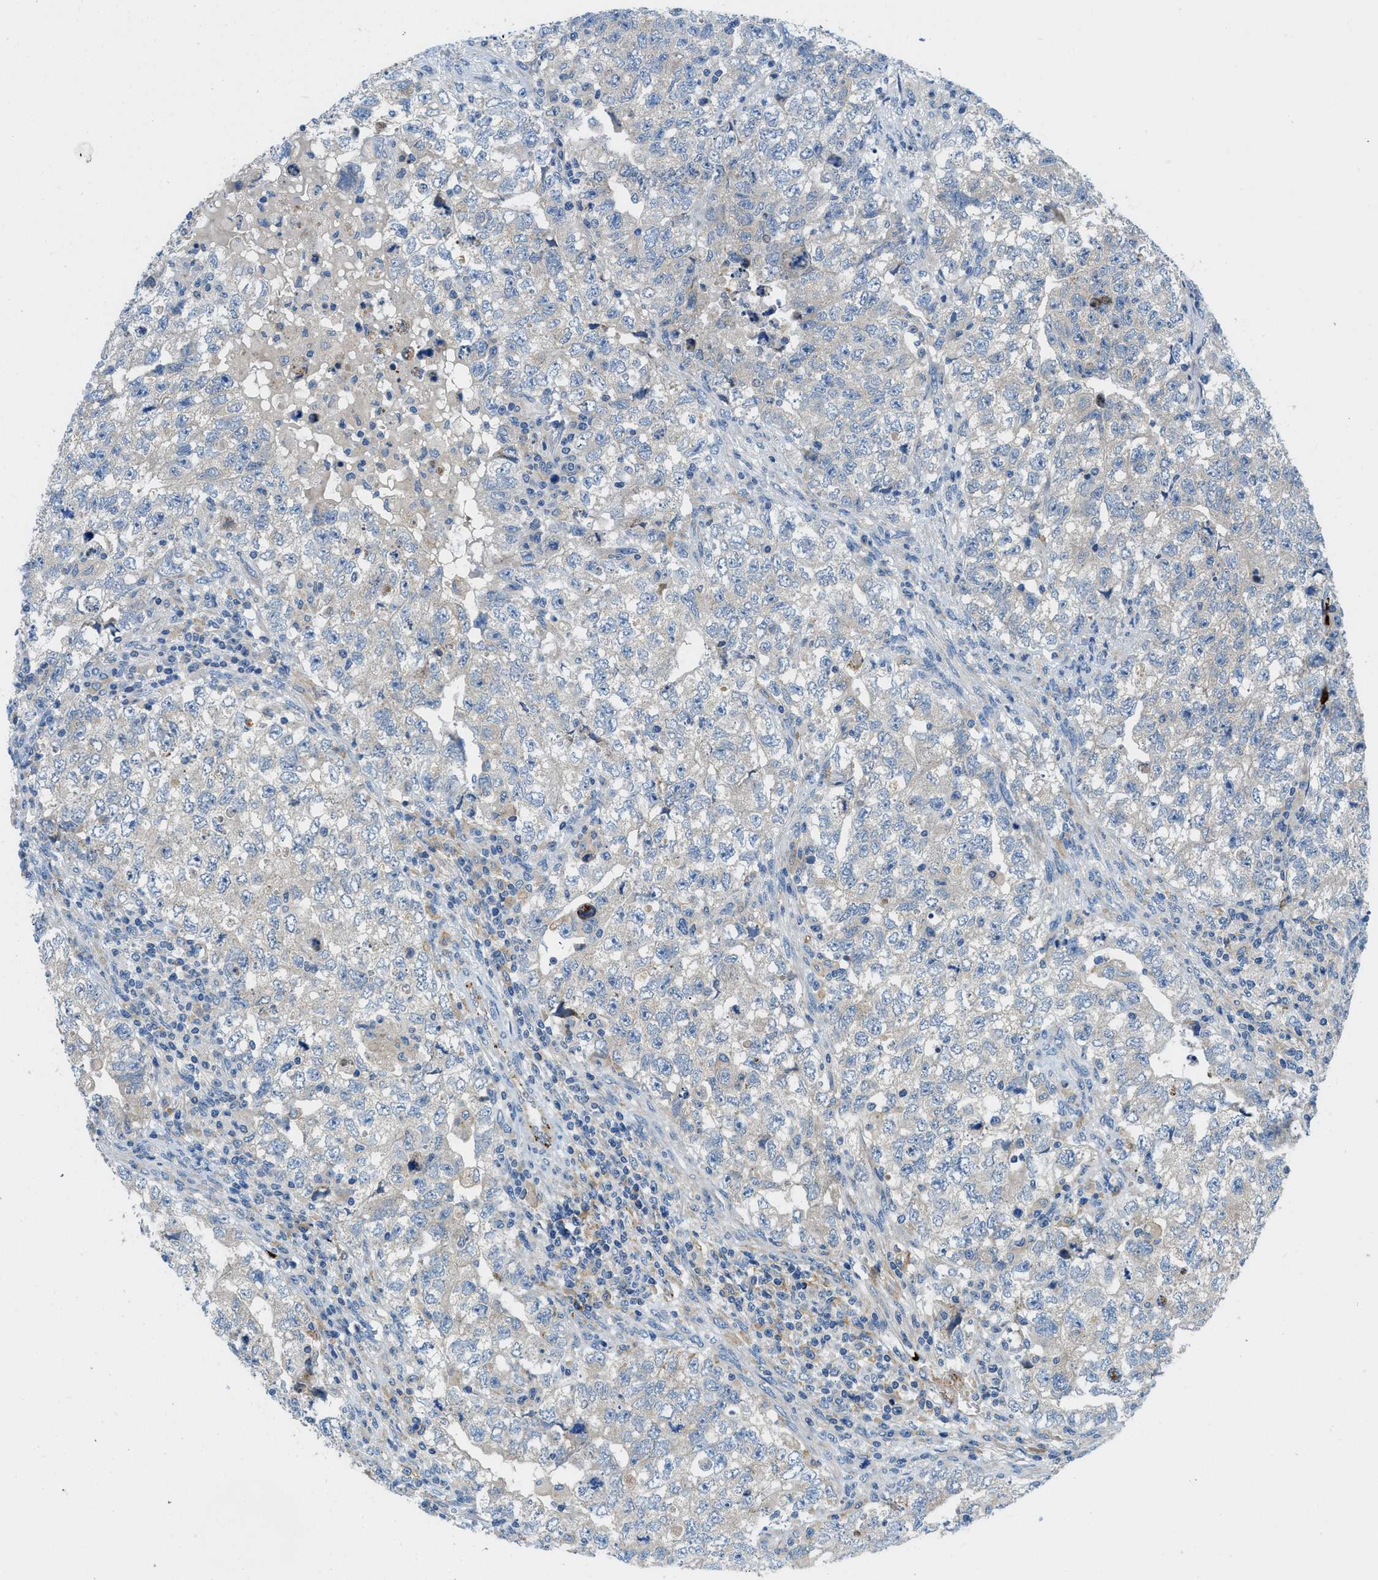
{"staining": {"intensity": "negative", "quantity": "none", "location": "none"}, "tissue": "testis cancer", "cell_type": "Tumor cells", "image_type": "cancer", "snomed": [{"axis": "morphology", "description": "Carcinoma, Embryonal, NOS"}, {"axis": "topography", "description": "Testis"}], "caption": "Immunohistochemistry (IHC) image of neoplastic tissue: human testis embryonal carcinoma stained with DAB demonstrates no significant protein staining in tumor cells. (DAB immunohistochemistry (IHC) with hematoxylin counter stain).", "gene": "ZNF831", "patient": {"sex": "male", "age": 36}}